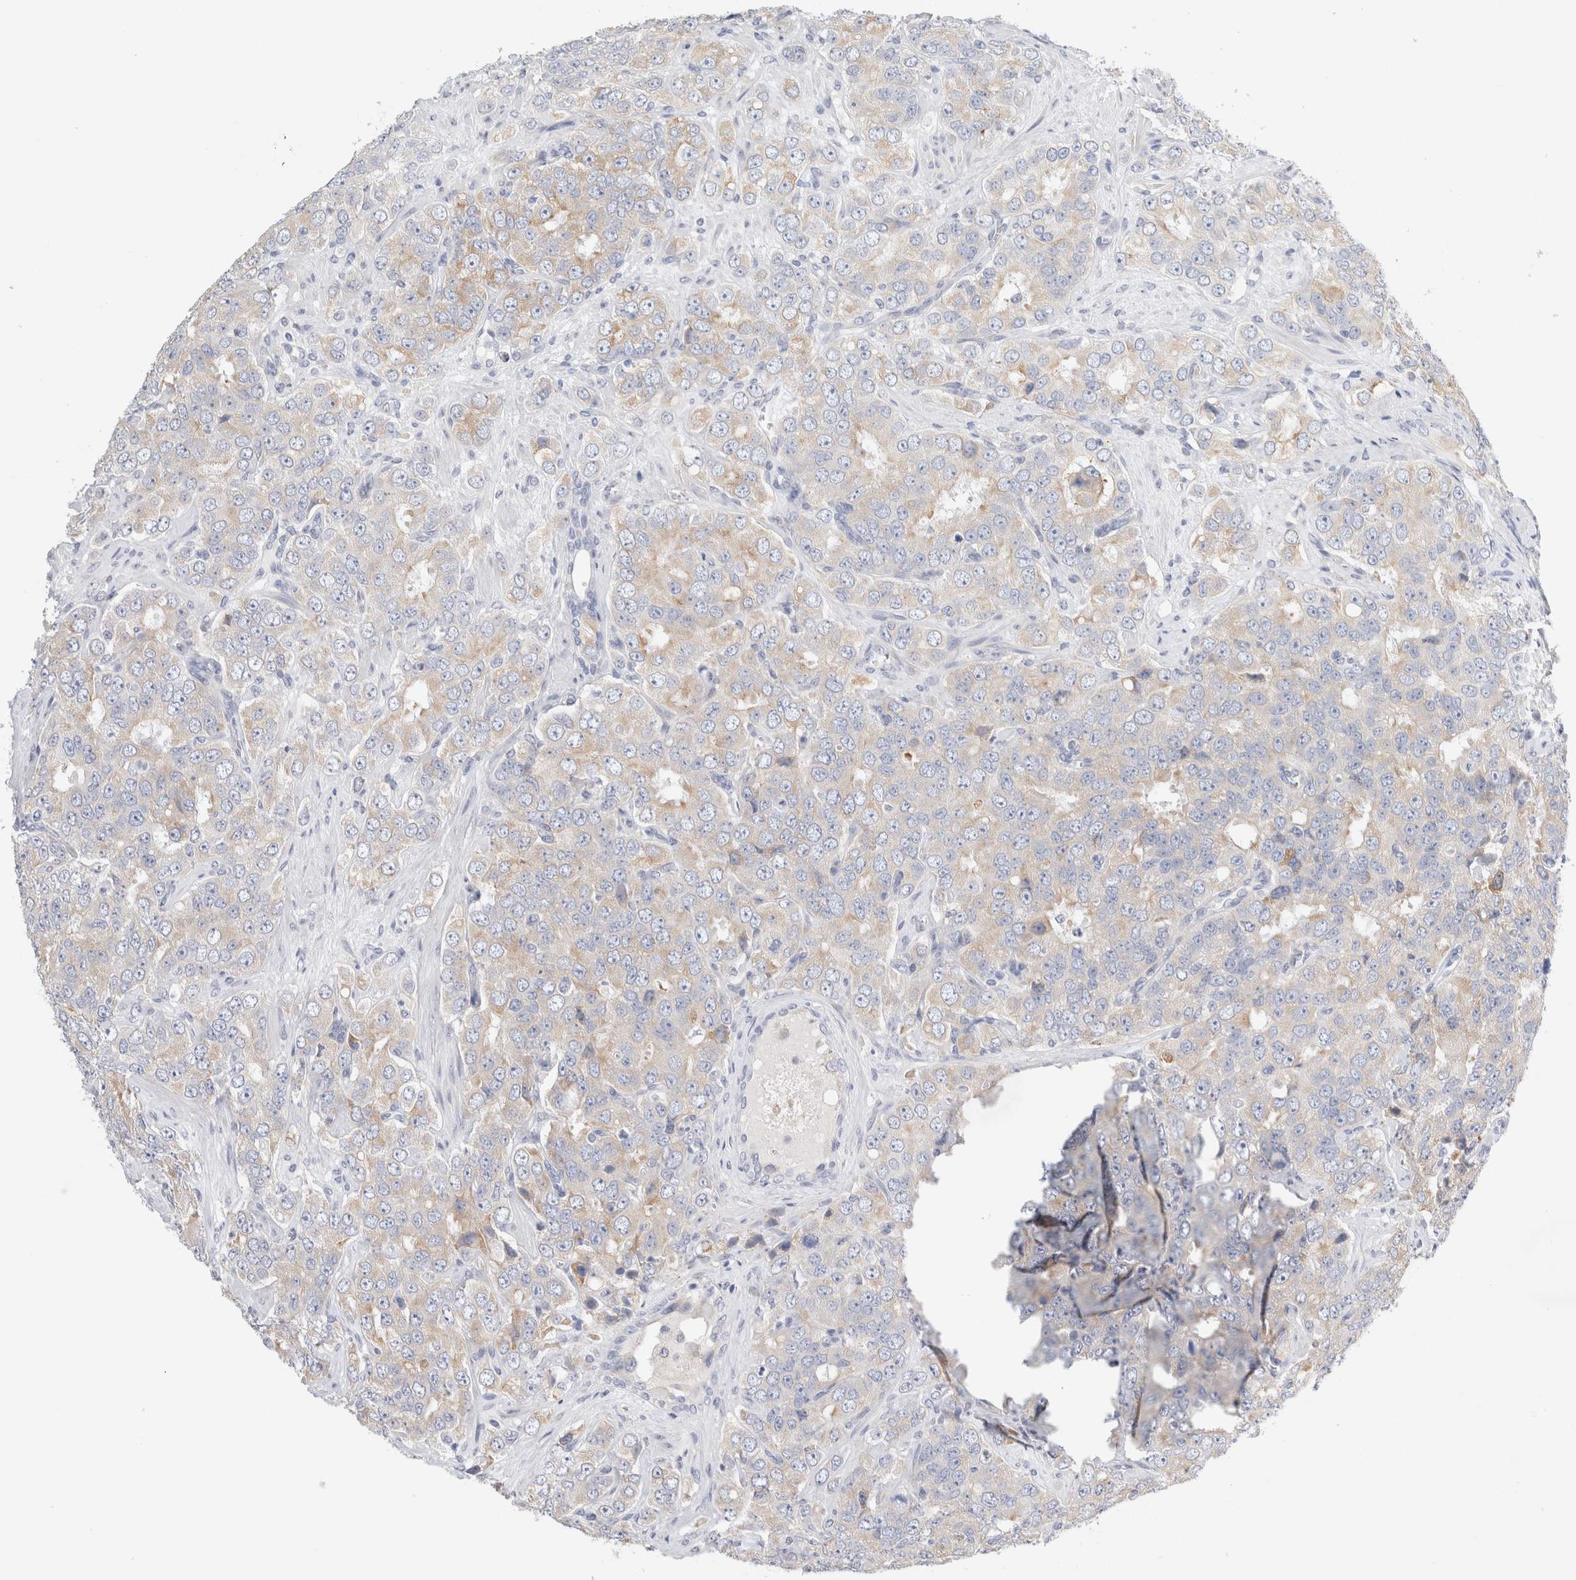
{"staining": {"intensity": "weak", "quantity": "25%-75%", "location": "cytoplasmic/membranous"}, "tissue": "prostate cancer", "cell_type": "Tumor cells", "image_type": "cancer", "snomed": [{"axis": "morphology", "description": "Adenocarcinoma, High grade"}, {"axis": "topography", "description": "Prostate"}], "caption": "Immunohistochemistry photomicrograph of neoplastic tissue: human prostate high-grade adenocarcinoma stained using immunohistochemistry demonstrates low levels of weak protein expression localized specifically in the cytoplasmic/membranous of tumor cells, appearing as a cytoplasmic/membranous brown color.", "gene": "CSK", "patient": {"sex": "male", "age": 58}}